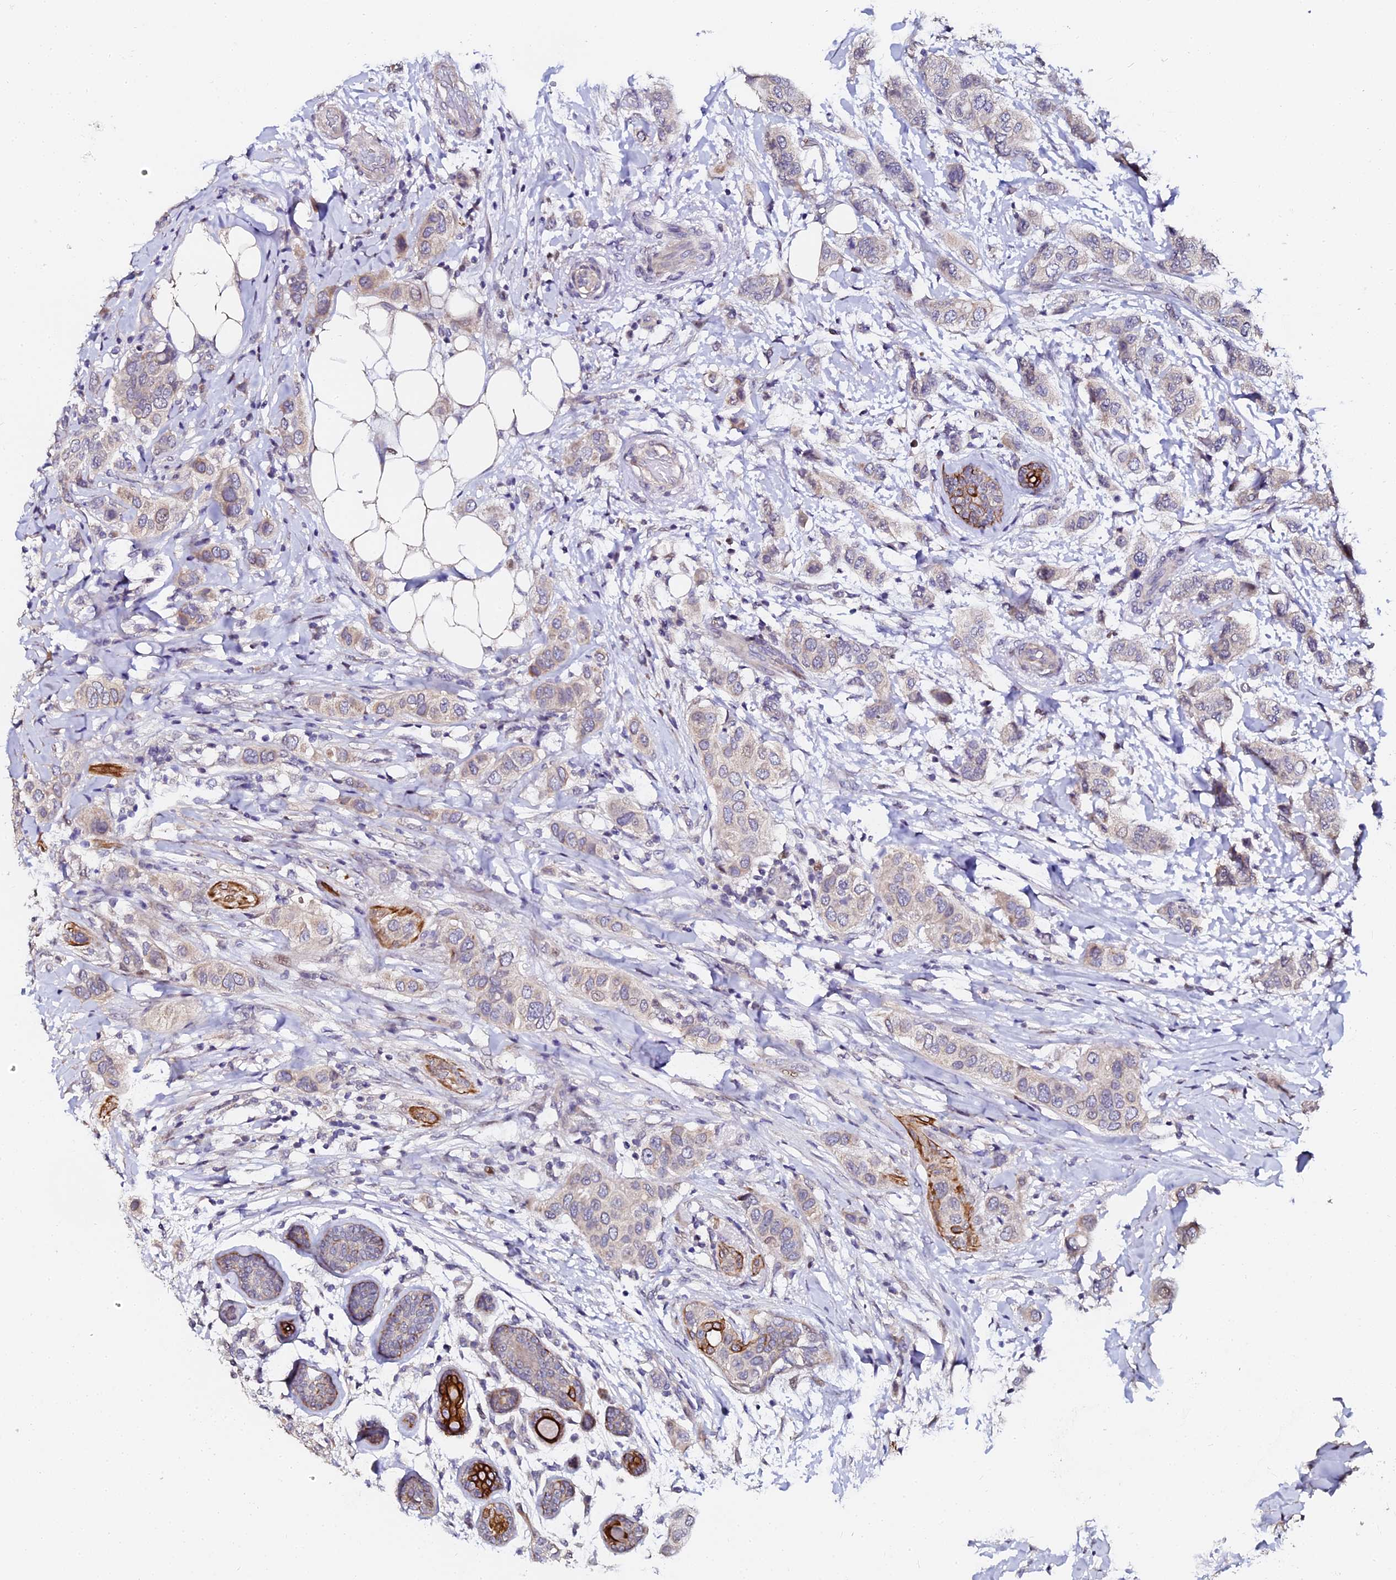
{"staining": {"intensity": "weak", "quantity": "<25%", "location": "cytoplasmic/membranous"}, "tissue": "breast cancer", "cell_type": "Tumor cells", "image_type": "cancer", "snomed": [{"axis": "morphology", "description": "Lobular carcinoma"}, {"axis": "topography", "description": "Breast"}], "caption": "Tumor cells show no significant protein staining in breast cancer.", "gene": "GPN3", "patient": {"sex": "female", "age": 51}}